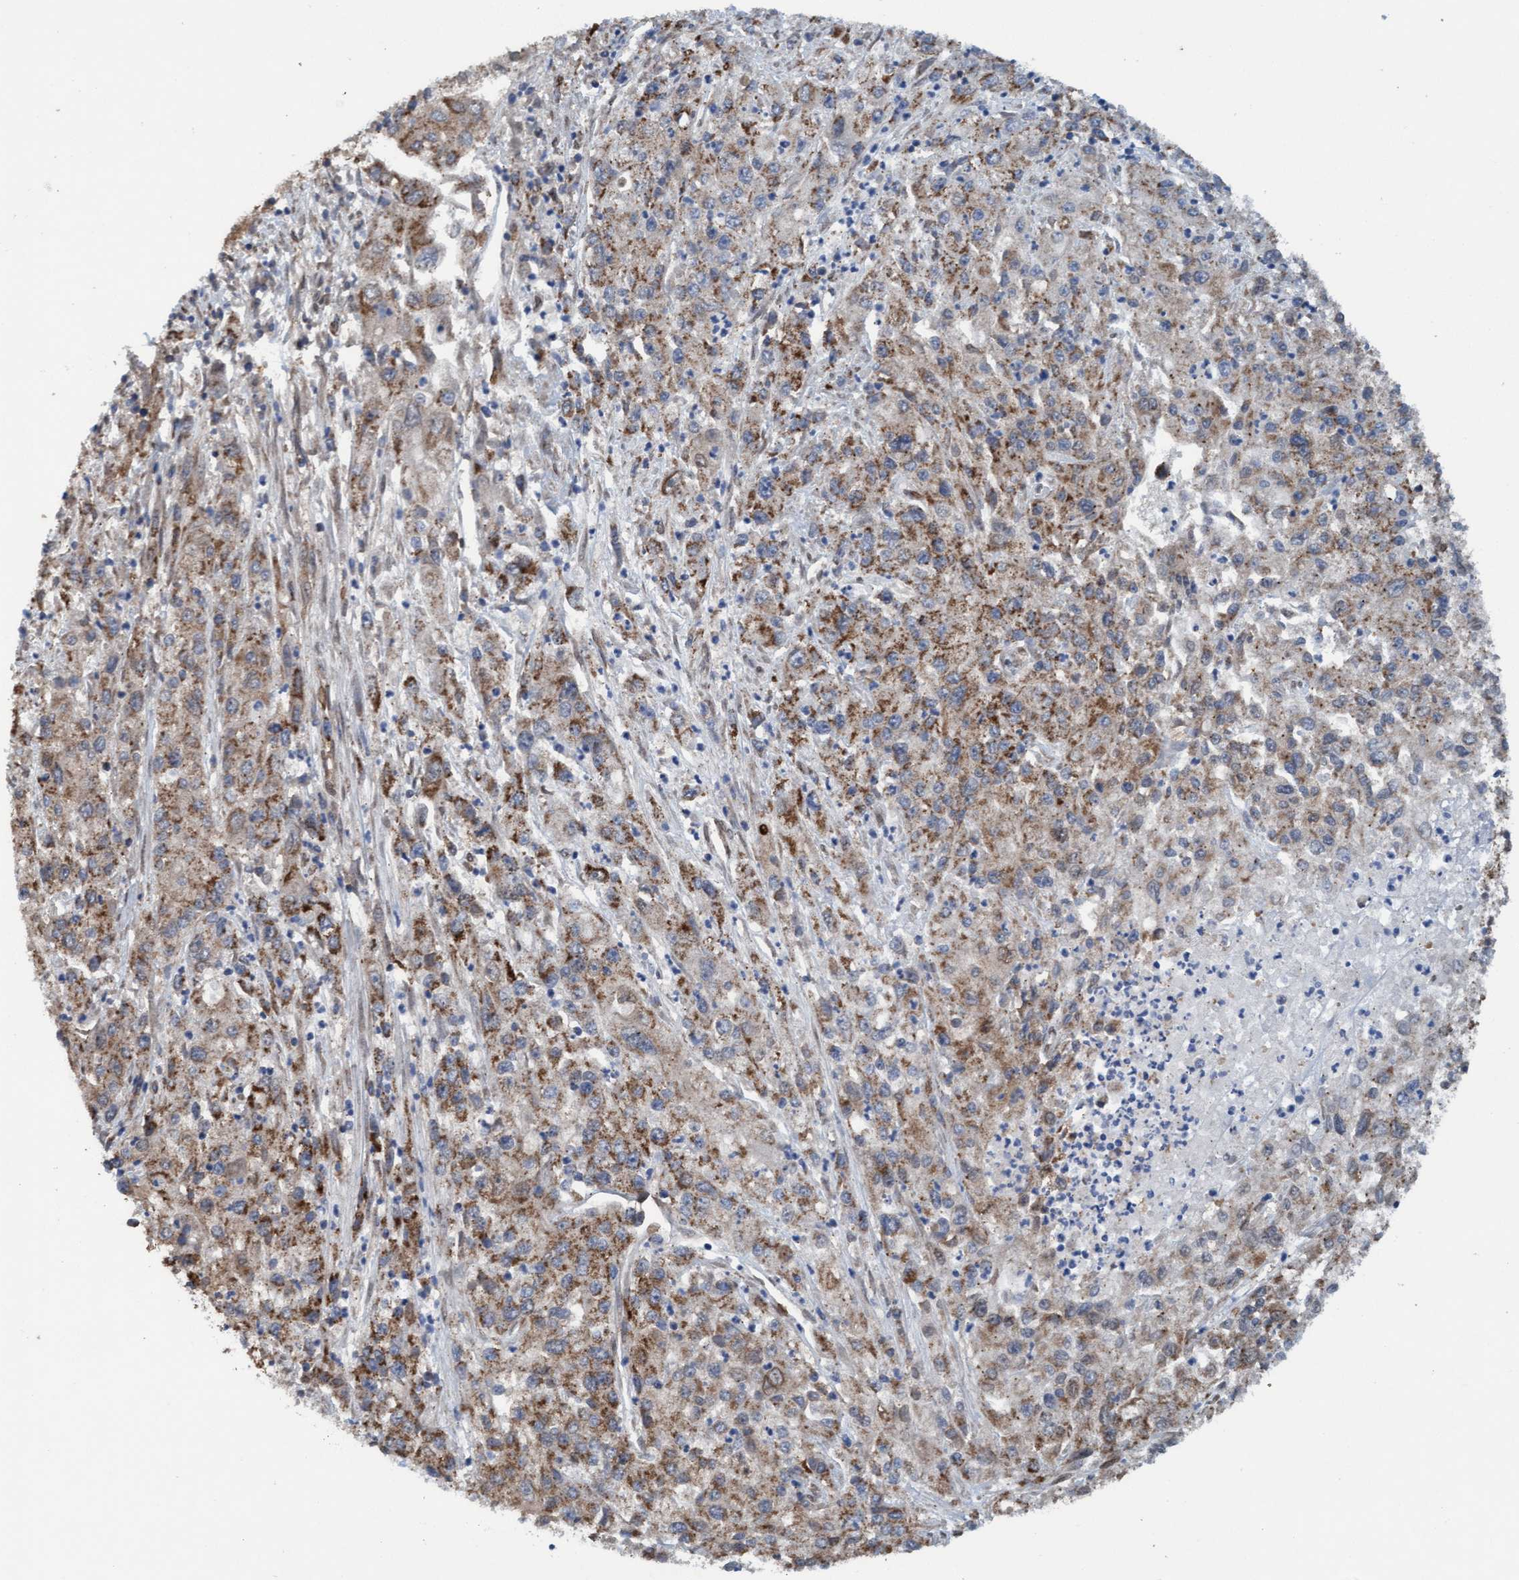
{"staining": {"intensity": "moderate", "quantity": ">75%", "location": "cytoplasmic/membranous"}, "tissue": "endometrial cancer", "cell_type": "Tumor cells", "image_type": "cancer", "snomed": [{"axis": "morphology", "description": "Adenocarcinoma, NOS"}, {"axis": "topography", "description": "Endometrium"}], "caption": "Brown immunohistochemical staining in human endometrial cancer (adenocarcinoma) exhibits moderate cytoplasmic/membranous staining in approximately >75% of tumor cells. The protein of interest is shown in brown color, while the nuclei are stained blue.", "gene": "MRPS23", "patient": {"sex": "female", "age": 49}}